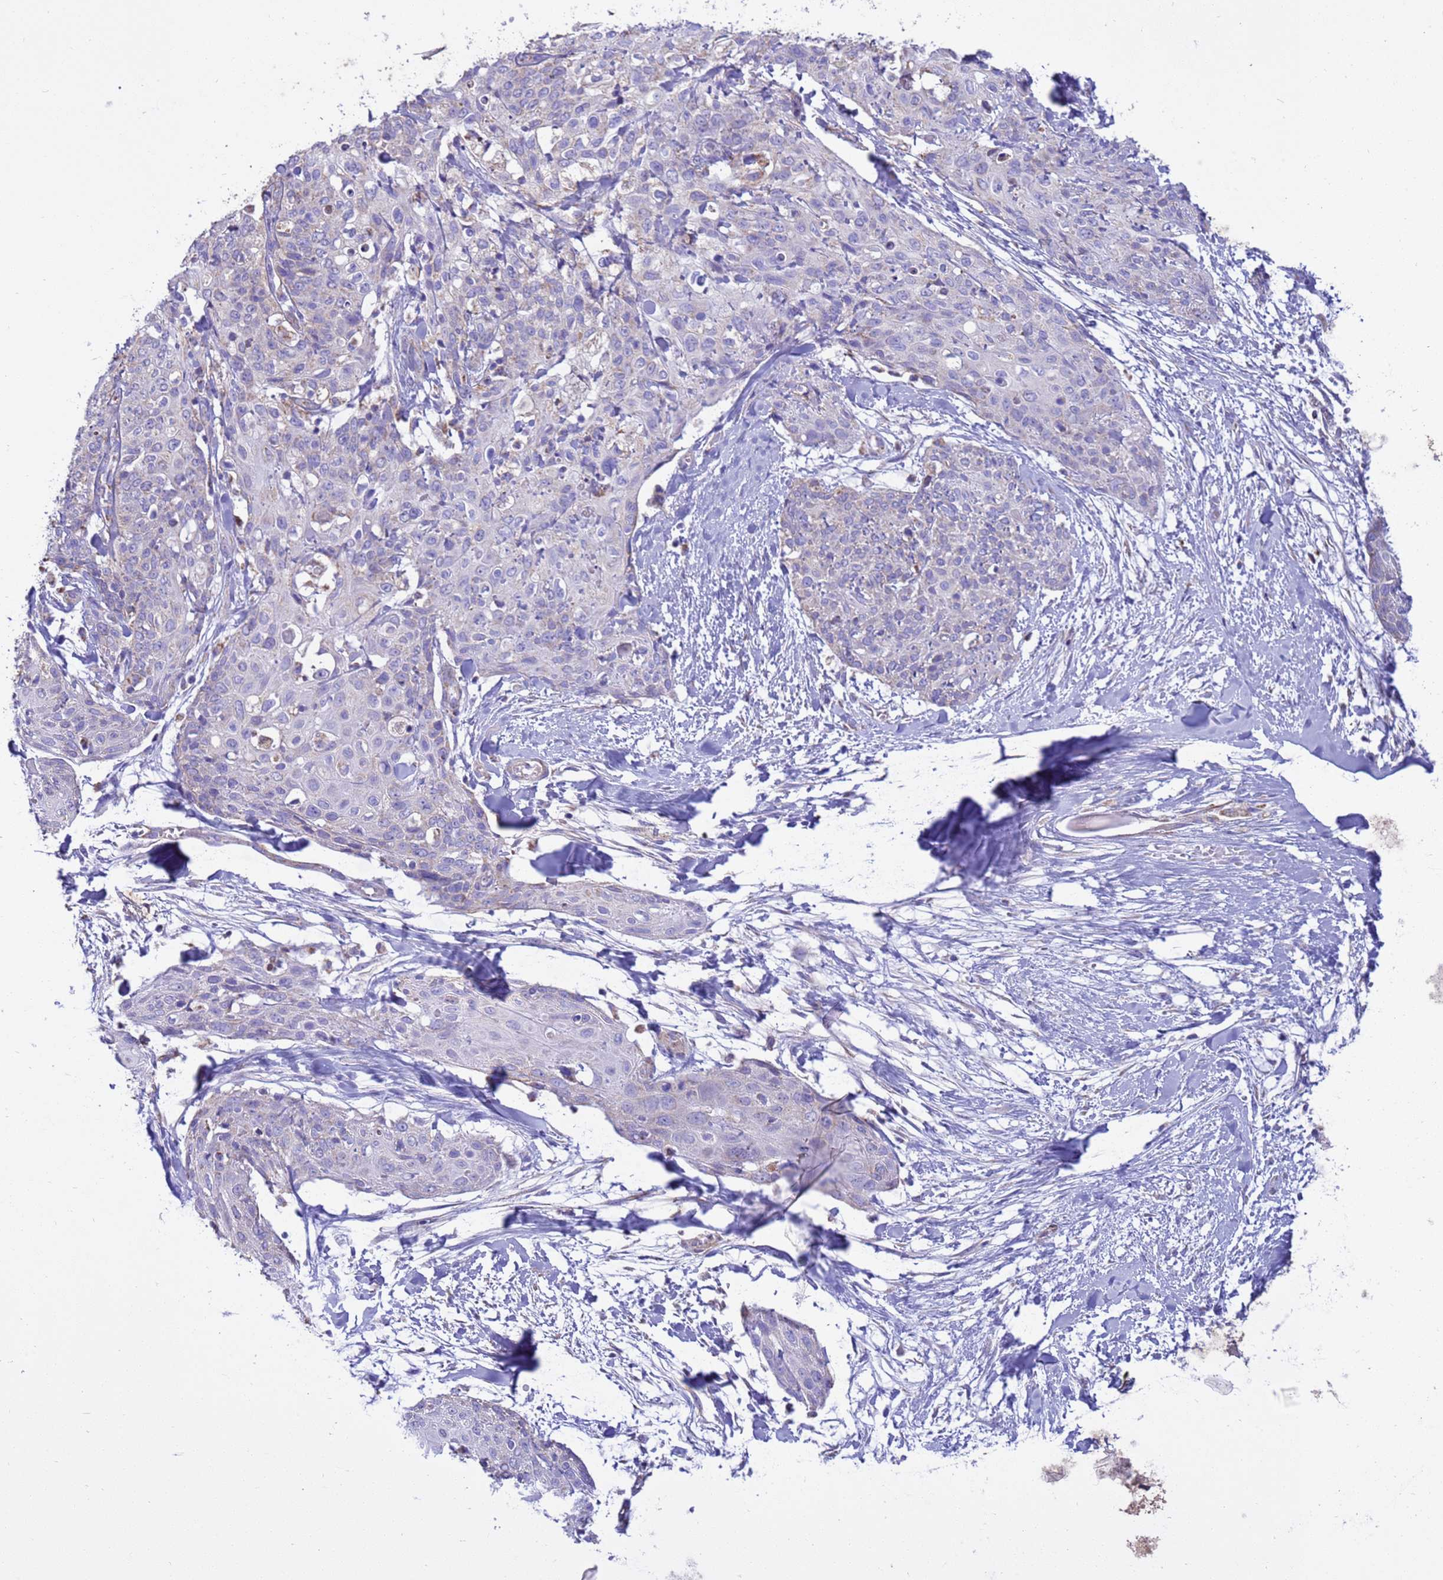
{"staining": {"intensity": "negative", "quantity": "none", "location": "none"}, "tissue": "skin cancer", "cell_type": "Tumor cells", "image_type": "cancer", "snomed": [{"axis": "morphology", "description": "Squamous cell carcinoma, NOS"}, {"axis": "topography", "description": "Skin"}, {"axis": "topography", "description": "Vulva"}], "caption": "Immunohistochemical staining of human skin cancer shows no significant expression in tumor cells.", "gene": "RNF165", "patient": {"sex": "female", "age": 85}}